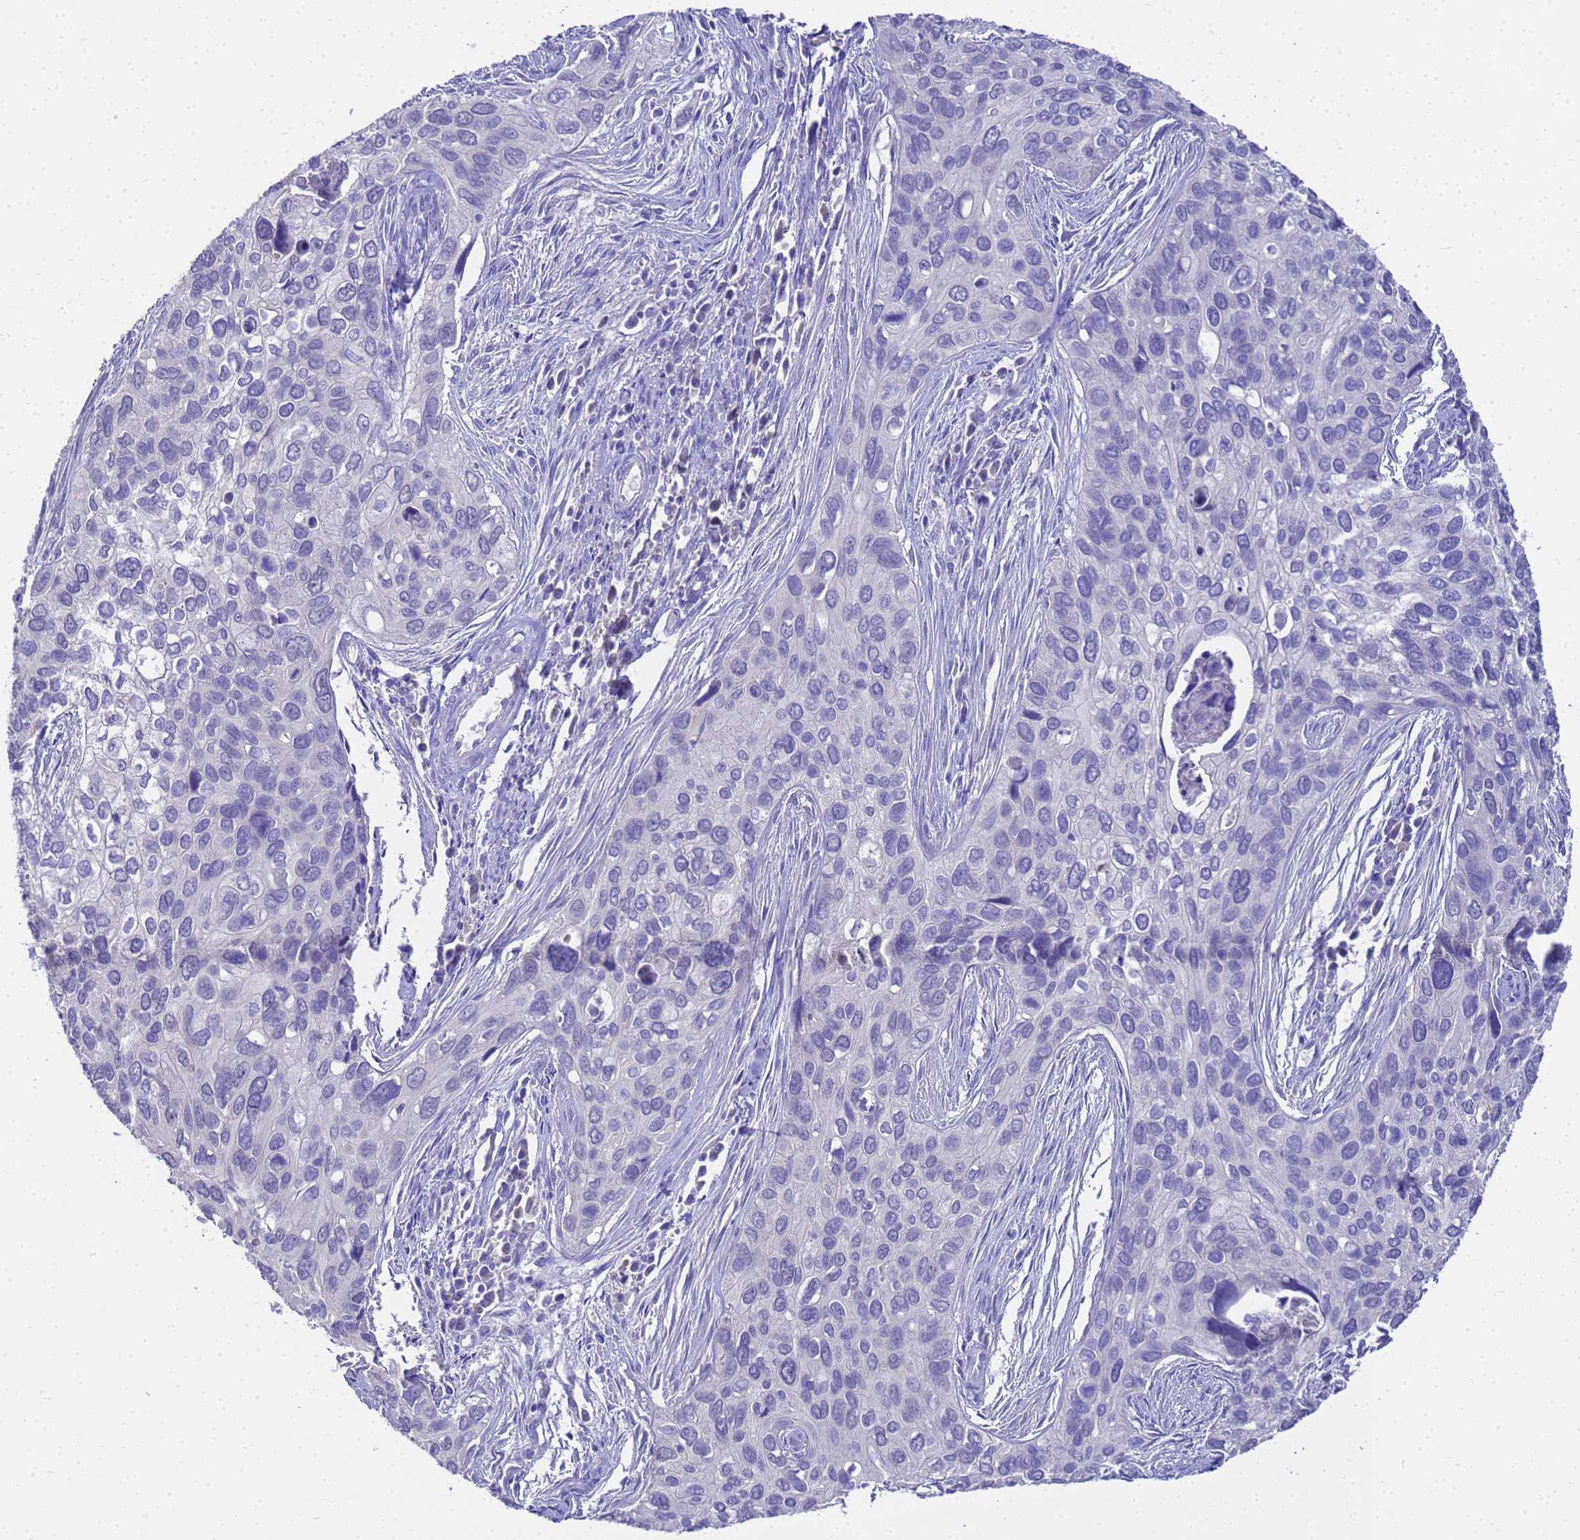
{"staining": {"intensity": "negative", "quantity": "none", "location": "none"}, "tissue": "cervical cancer", "cell_type": "Tumor cells", "image_type": "cancer", "snomed": [{"axis": "morphology", "description": "Squamous cell carcinoma, NOS"}, {"axis": "topography", "description": "Cervix"}], "caption": "The histopathology image reveals no significant expression in tumor cells of squamous cell carcinoma (cervical). (DAB IHC with hematoxylin counter stain).", "gene": "MS4A13", "patient": {"sex": "female", "age": 55}}